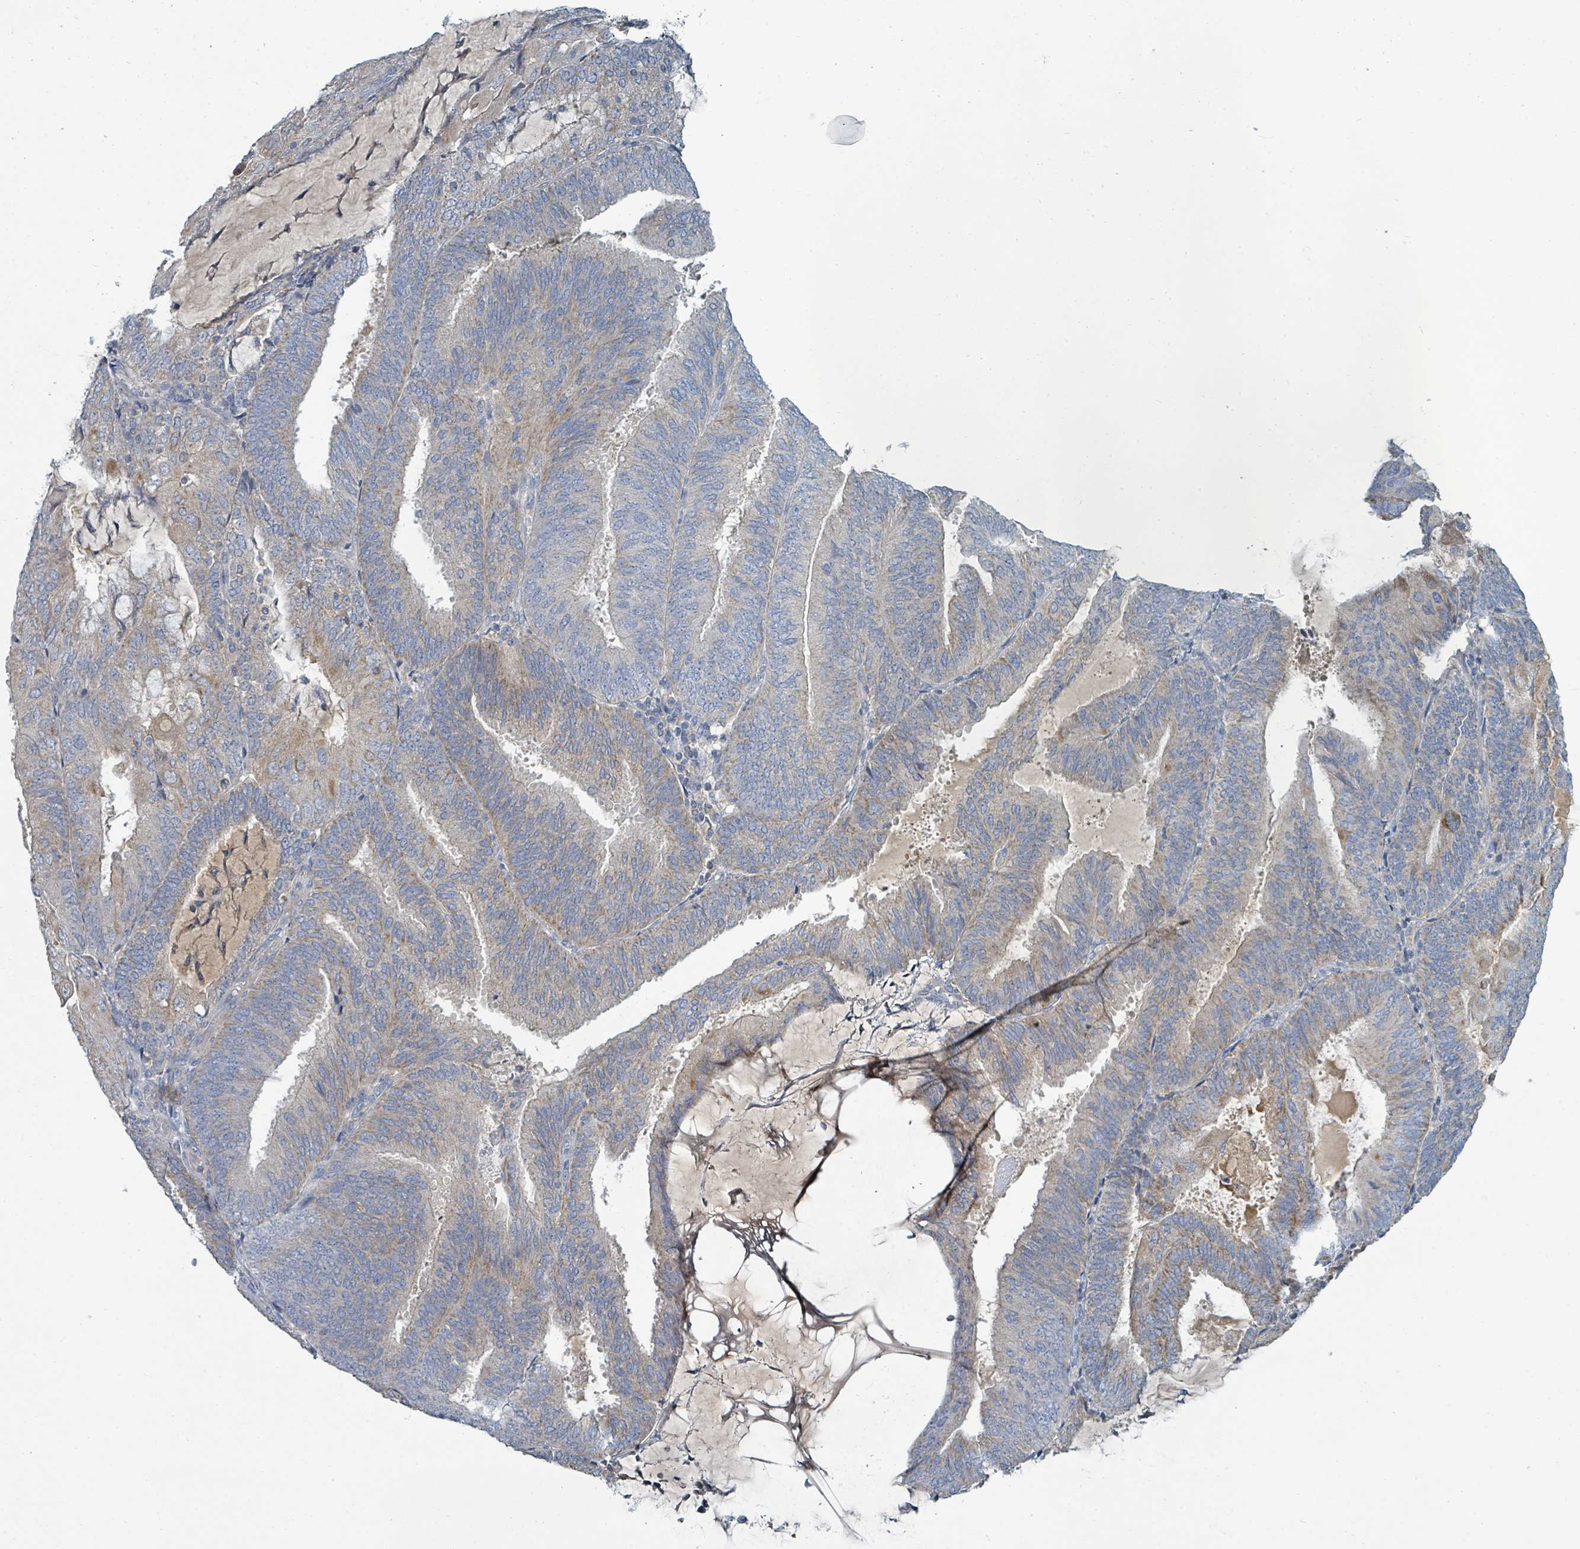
{"staining": {"intensity": "moderate", "quantity": "<25%", "location": "cytoplasmic/membranous"}, "tissue": "endometrial cancer", "cell_type": "Tumor cells", "image_type": "cancer", "snomed": [{"axis": "morphology", "description": "Adenocarcinoma, NOS"}, {"axis": "topography", "description": "Endometrium"}], "caption": "Moderate cytoplasmic/membranous positivity for a protein is appreciated in approximately <25% of tumor cells of endometrial cancer (adenocarcinoma) using immunohistochemistry.", "gene": "SLC25A23", "patient": {"sex": "female", "age": 81}}